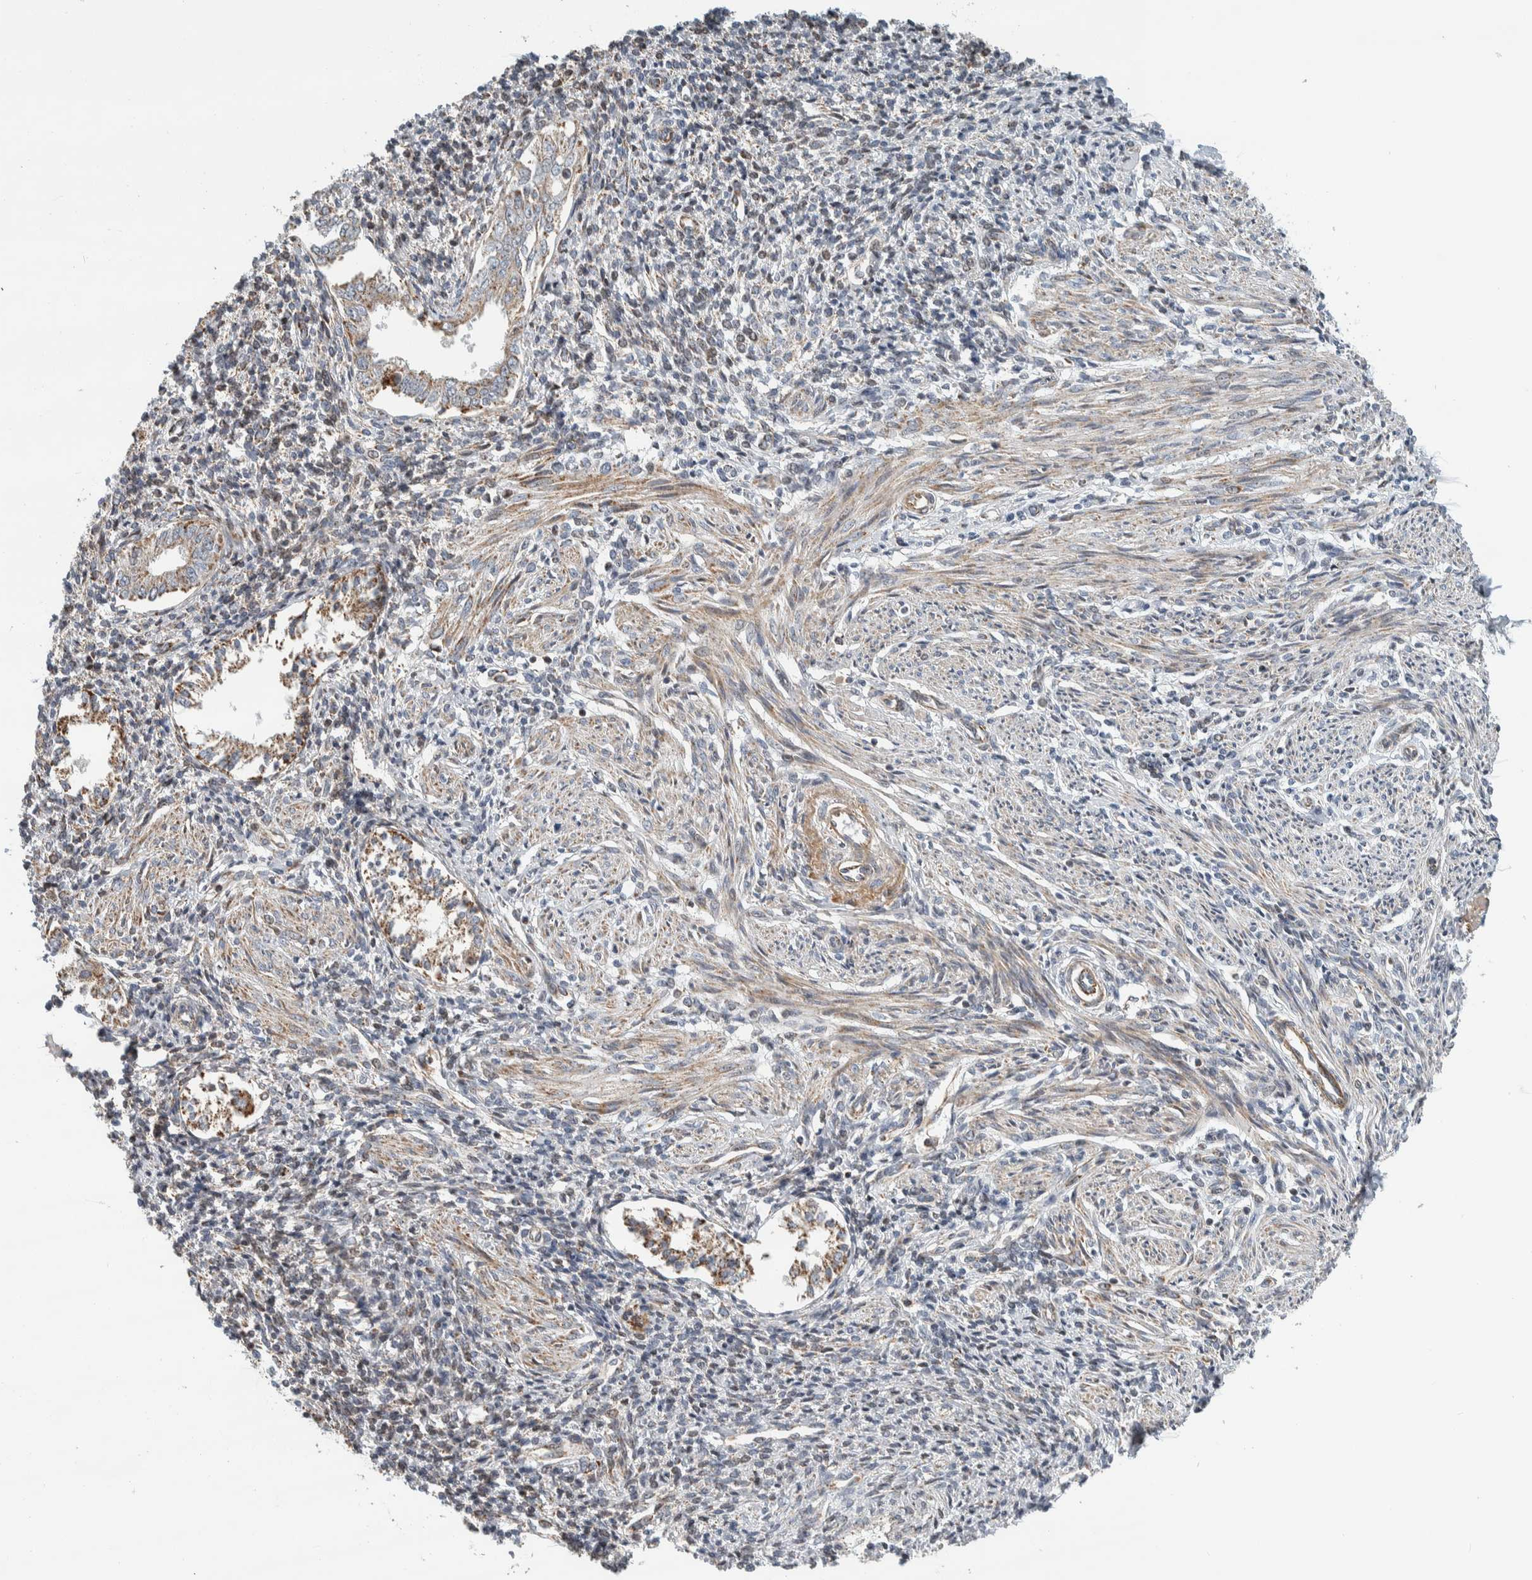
{"staining": {"intensity": "negative", "quantity": "none", "location": "none"}, "tissue": "endometrium", "cell_type": "Cells in endometrial stroma", "image_type": "normal", "snomed": [{"axis": "morphology", "description": "Normal tissue, NOS"}, {"axis": "topography", "description": "Endometrium"}], "caption": "The immunohistochemistry (IHC) histopathology image has no significant positivity in cells in endometrial stroma of endometrium. Brightfield microscopy of immunohistochemistry (IHC) stained with DAB (brown) and hematoxylin (blue), captured at high magnification.", "gene": "AFP", "patient": {"sex": "female", "age": 66}}